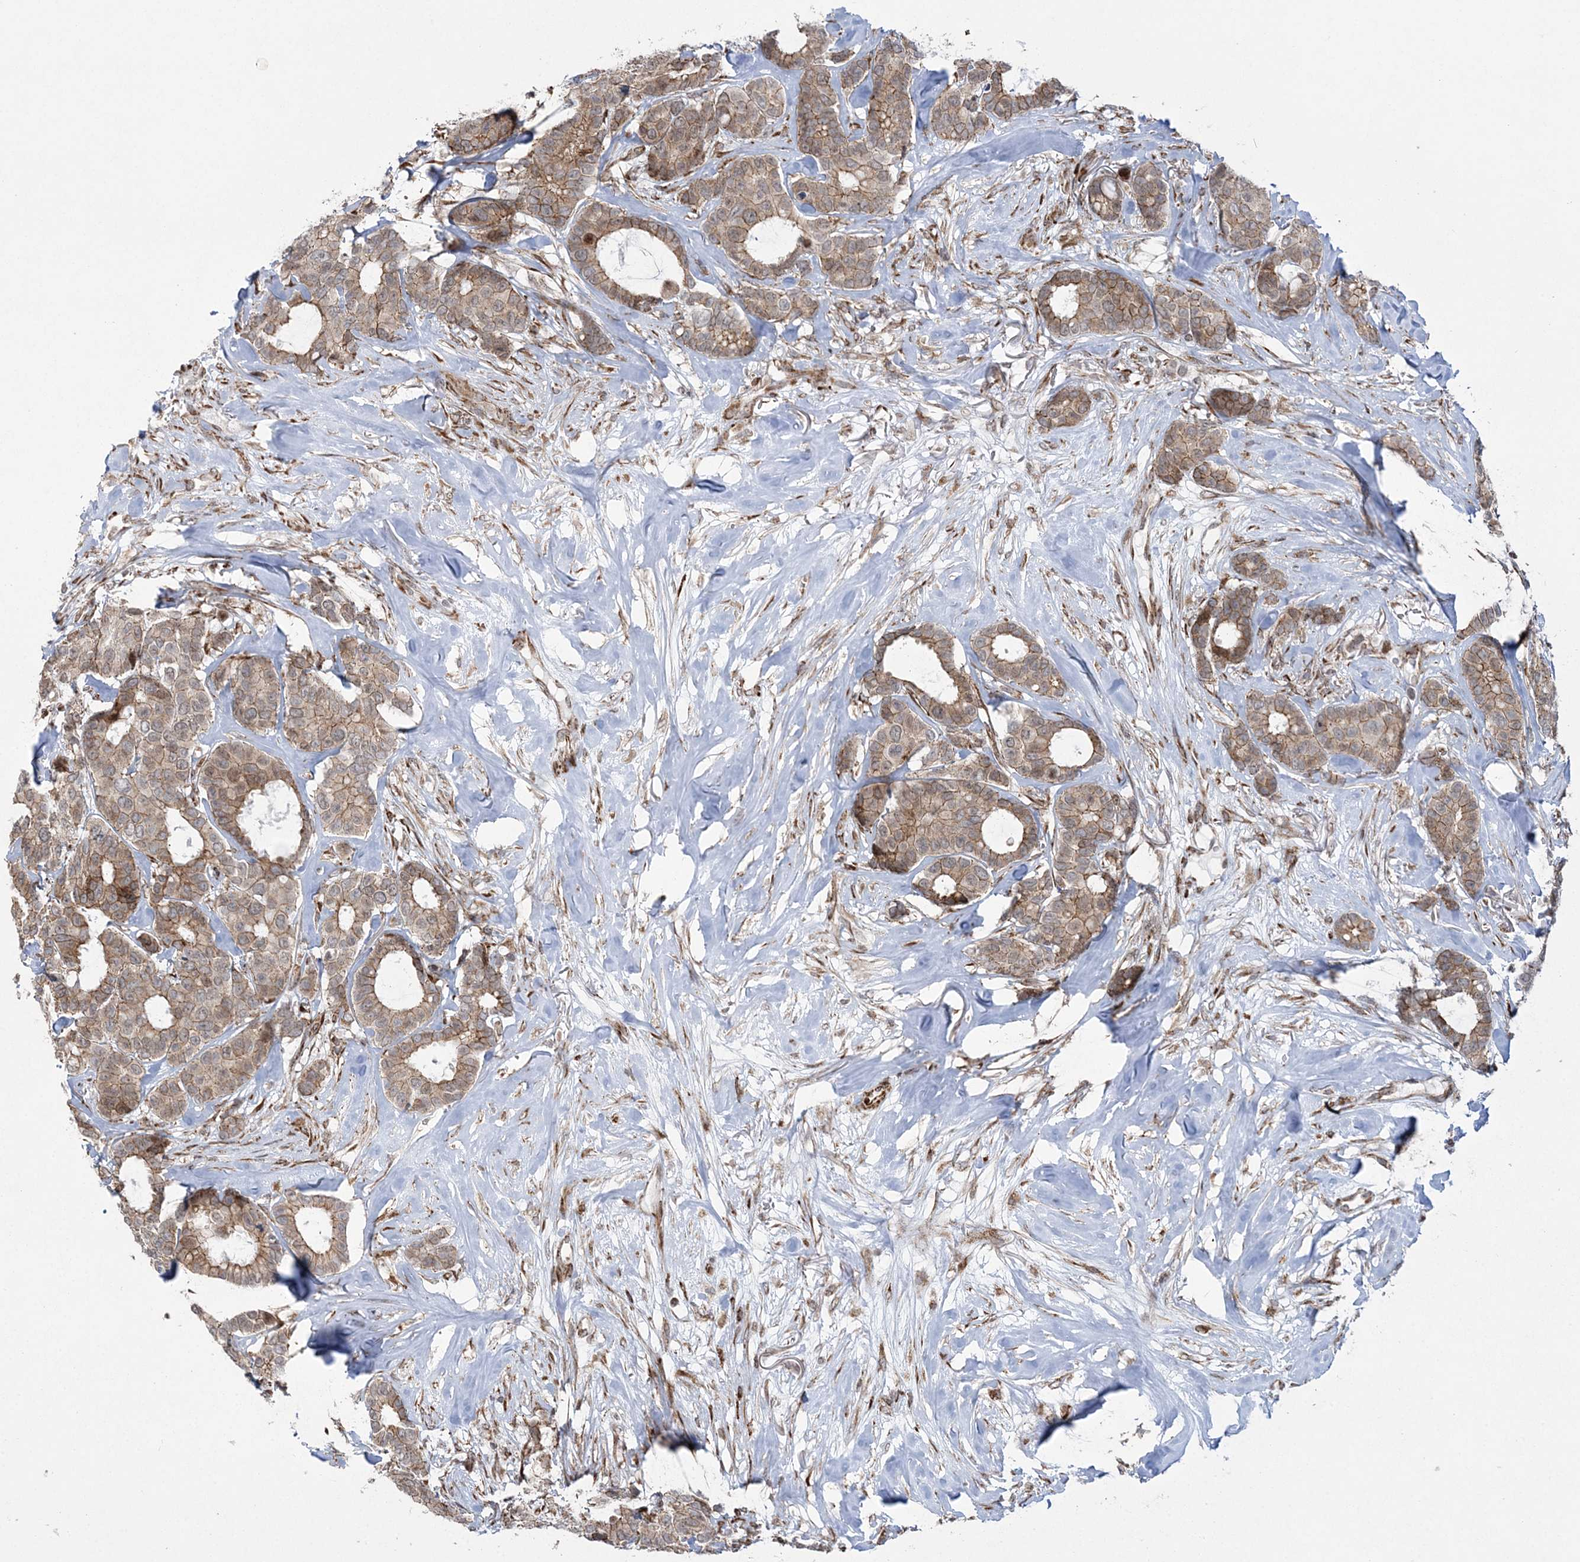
{"staining": {"intensity": "moderate", "quantity": ">75%", "location": "cytoplasmic/membranous"}, "tissue": "breast cancer", "cell_type": "Tumor cells", "image_type": "cancer", "snomed": [{"axis": "morphology", "description": "Duct carcinoma"}, {"axis": "topography", "description": "Breast"}], "caption": "High-power microscopy captured an immunohistochemistry (IHC) image of breast cancer (infiltrating ductal carcinoma), revealing moderate cytoplasmic/membranous positivity in approximately >75% of tumor cells.", "gene": "EFCAB12", "patient": {"sex": "female", "age": 87}}